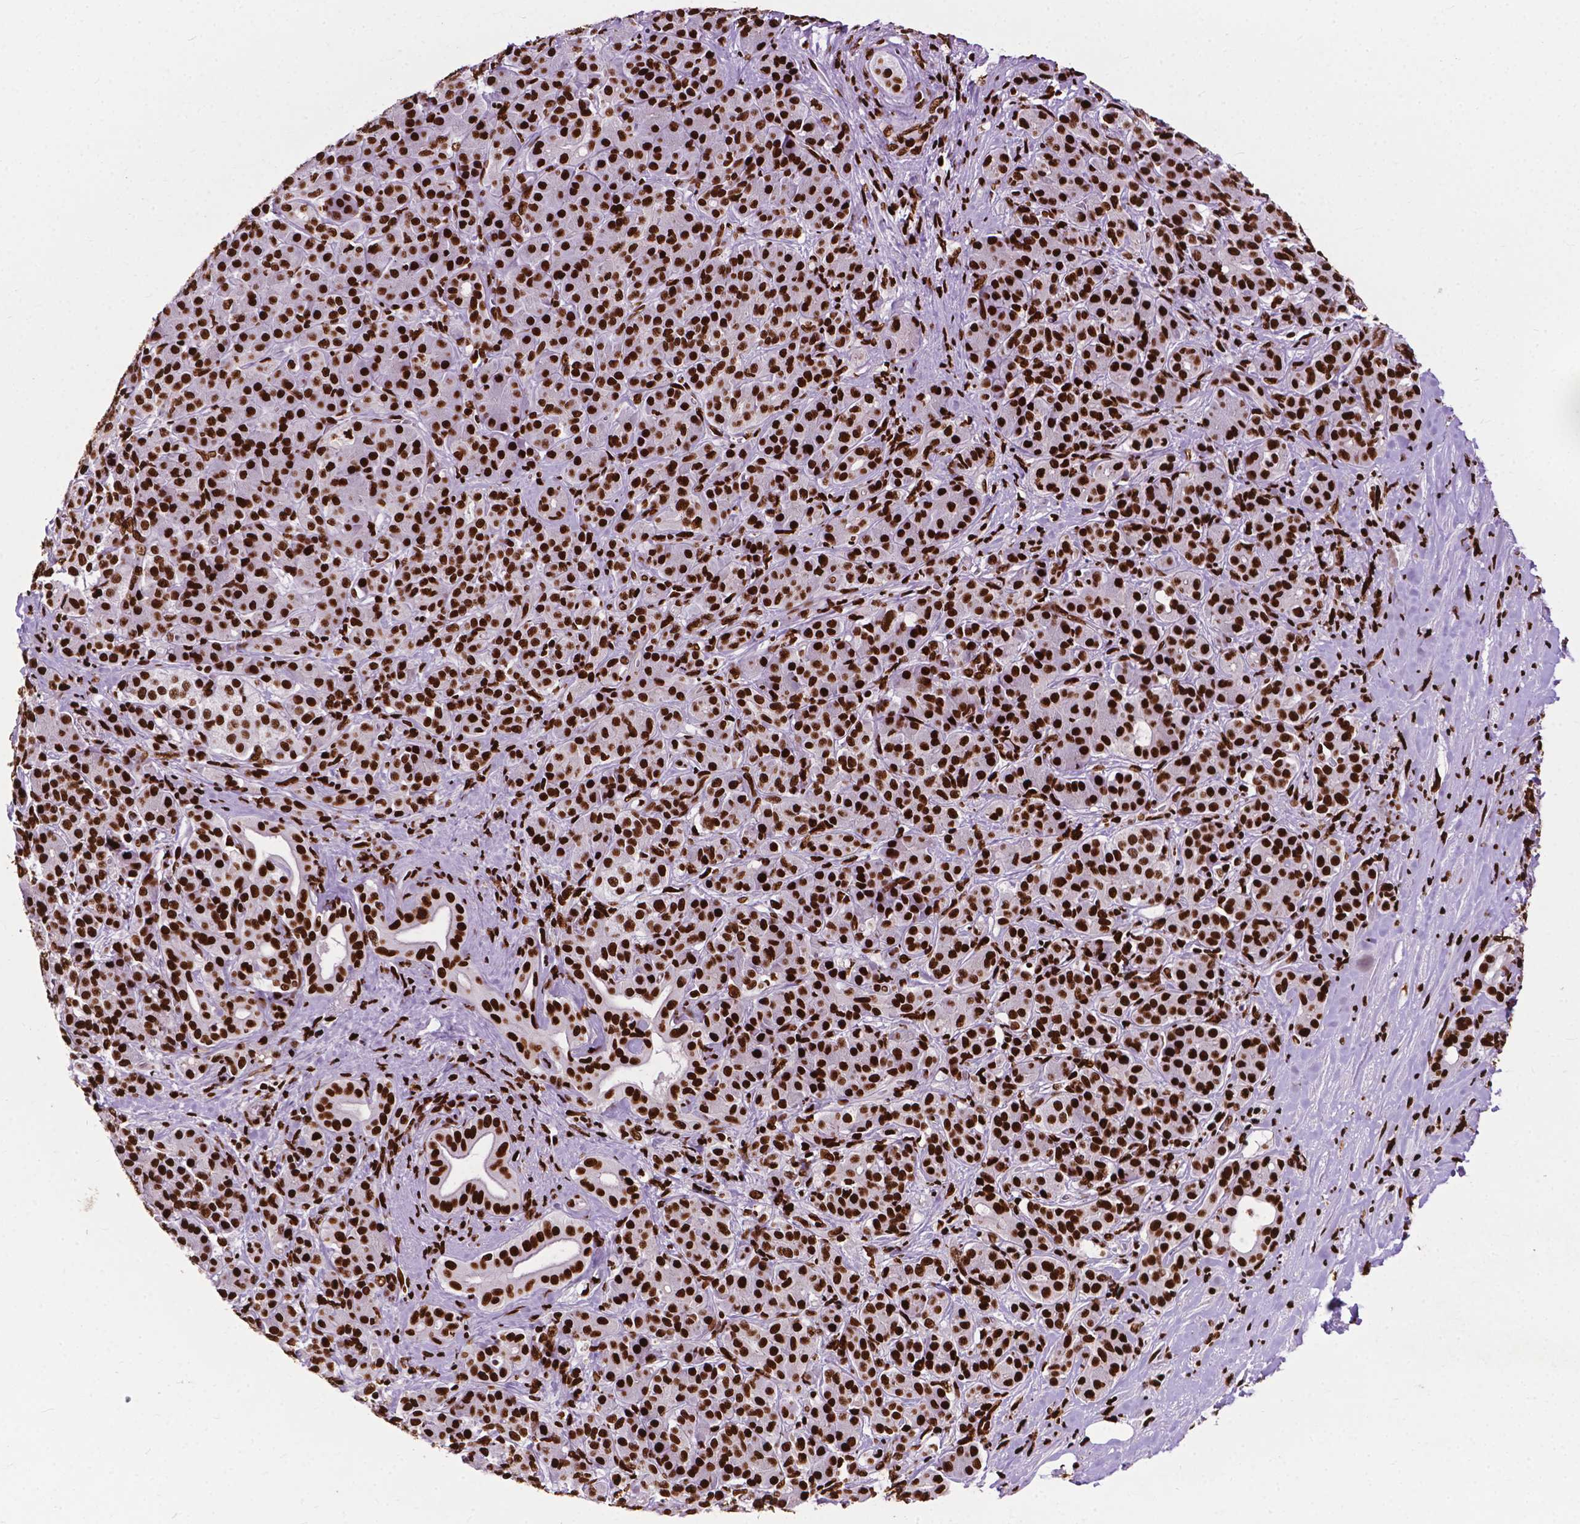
{"staining": {"intensity": "strong", "quantity": ">75%", "location": "nuclear"}, "tissue": "pancreatic cancer", "cell_type": "Tumor cells", "image_type": "cancer", "snomed": [{"axis": "morphology", "description": "Normal tissue, NOS"}, {"axis": "morphology", "description": "Inflammation, NOS"}, {"axis": "morphology", "description": "Adenocarcinoma, NOS"}, {"axis": "topography", "description": "Pancreas"}], "caption": "Immunohistochemical staining of human pancreatic cancer exhibits strong nuclear protein positivity in approximately >75% of tumor cells.", "gene": "SMIM5", "patient": {"sex": "male", "age": 57}}